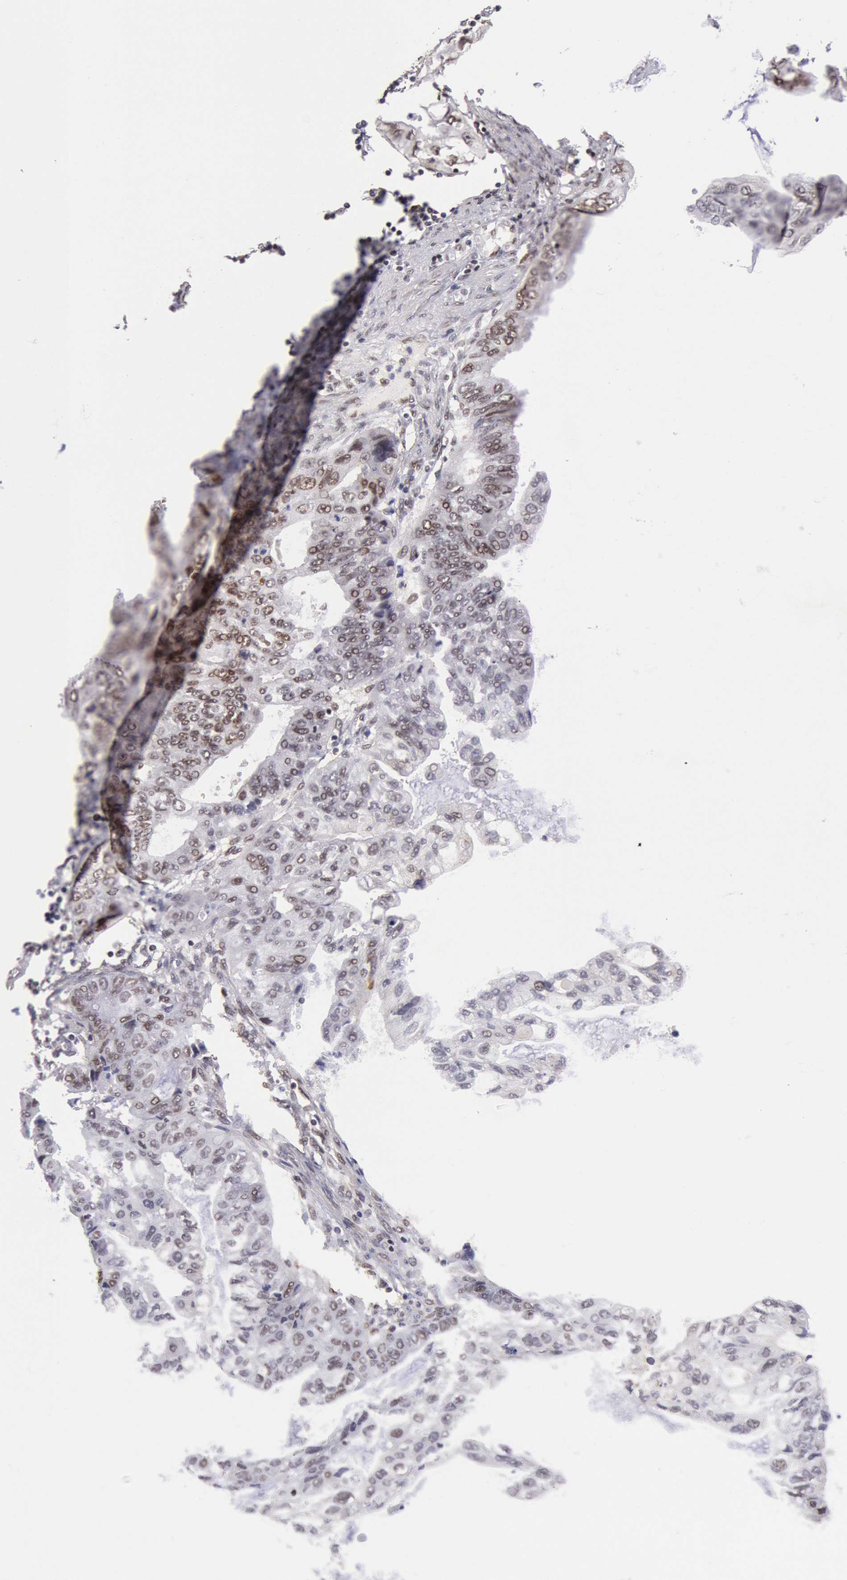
{"staining": {"intensity": "weak", "quantity": "25%-75%", "location": "nuclear"}, "tissue": "stomach cancer", "cell_type": "Tumor cells", "image_type": "cancer", "snomed": [{"axis": "morphology", "description": "Adenocarcinoma, NOS"}, {"axis": "topography", "description": "Stomach, upper"}], "caption": "The immunohistochemical stain highlights weak nuclear positivity in tumor cells of stomach cancer tissue. The protein is stained brown, and the nuclei are stained in blue (DAB IHC with brightfield microscopy, high magnification).", "gene": "CDKN2B", "patient": {"sex": "female", "age": 52}}